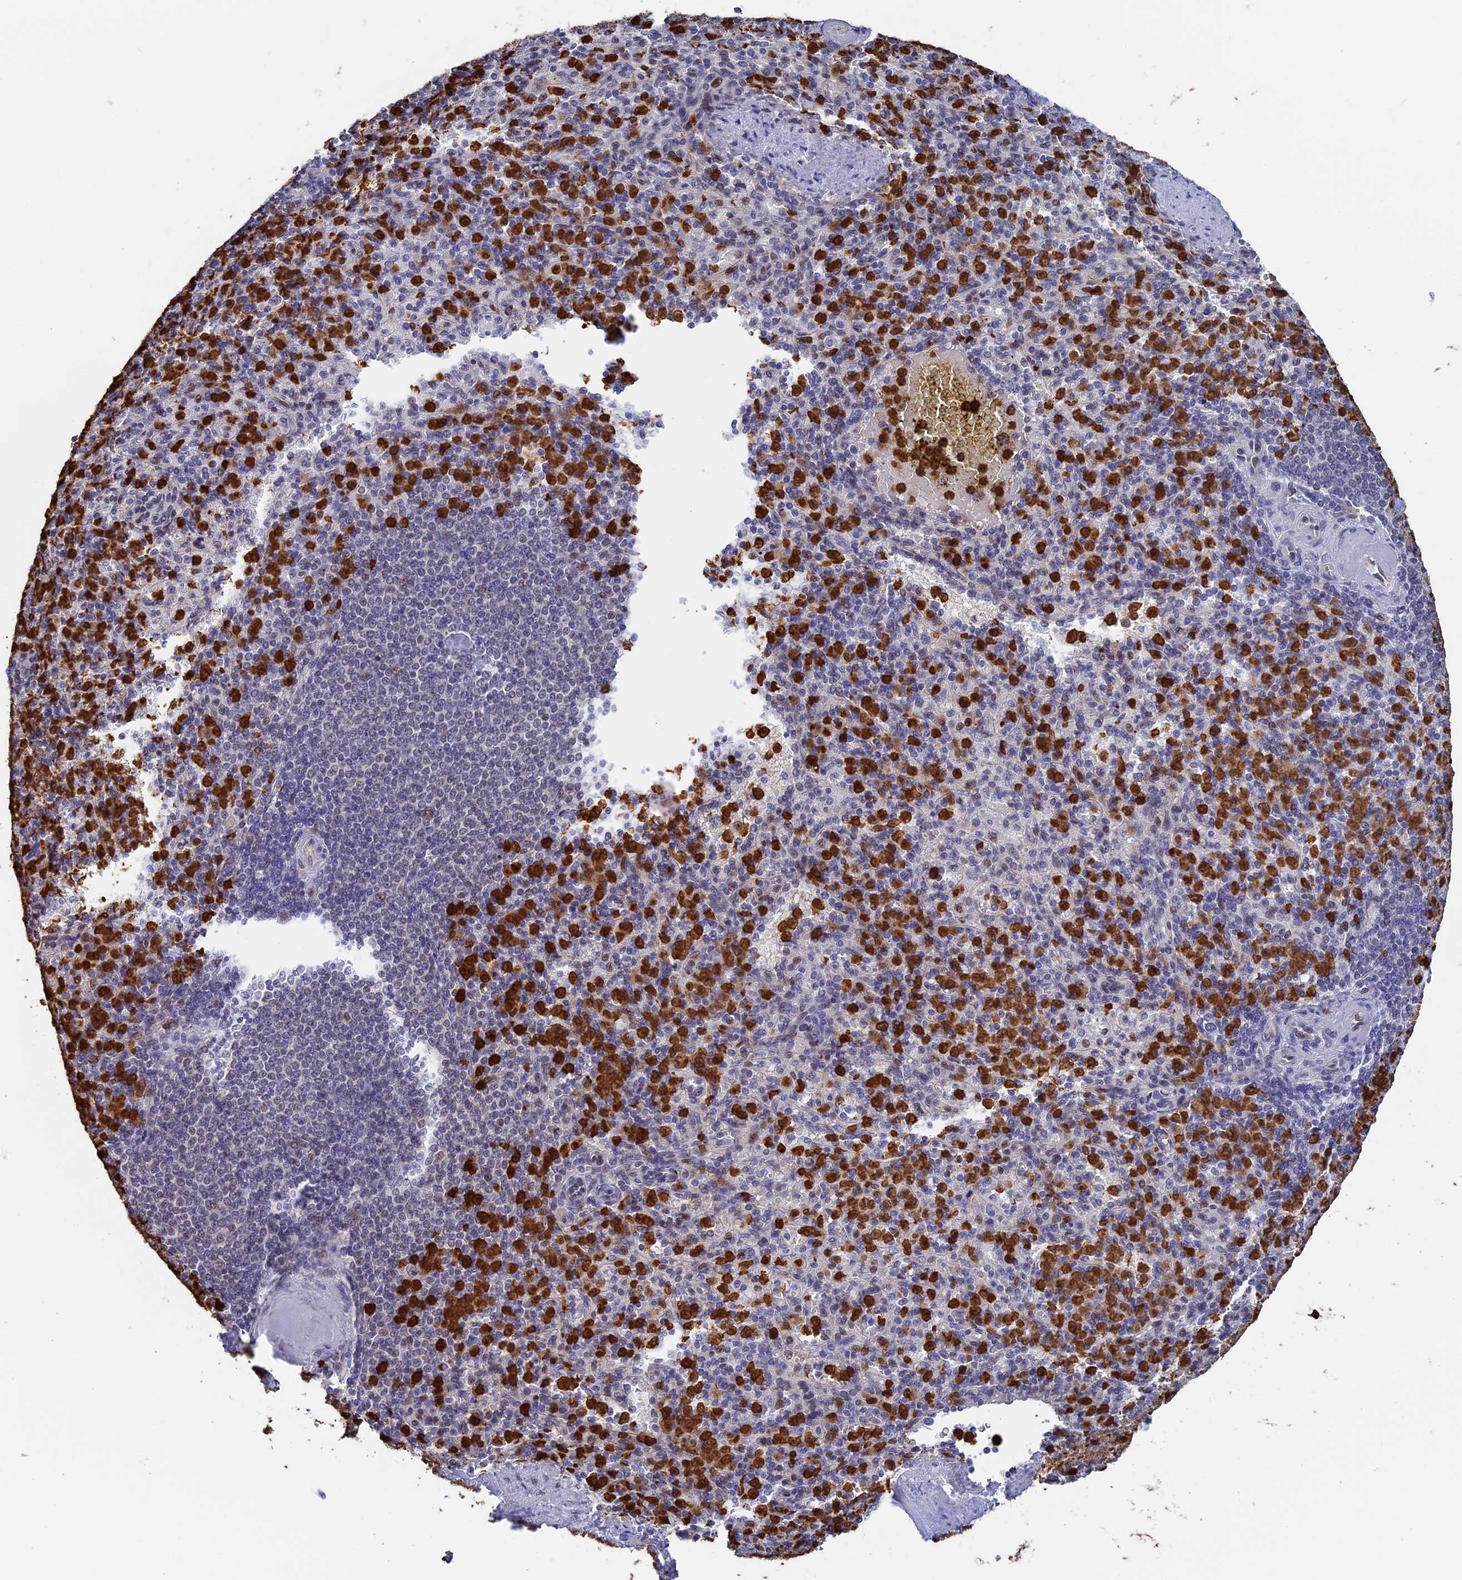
{"staining": {"intensity": "strong", "quantity": "25%-75%", "location": "cytoplasmic/membranous,nuclear"}, "tissue": "spleen", "cell_type": "Cells in red pulp", "image_type": "normal", "snomed": [{"axis": "morphology", "description": "Normal tissue, NOS"}, {"axis": "topography", "description": "Spleen"}], "caption": "Immunohistochemical staining of normal human spleen exhibits 25%-75% levels of strong cytoplasmic/membranous,nuclear protein positivity in approximately 25%-75% of cells in red pulp. Using DAB (brown) and hematoxylin (blue) stains, captured at high magnification using brightfield microscopy.", "gene": "SLC26A1", "patient": {"sex": "female", "age": 74}}